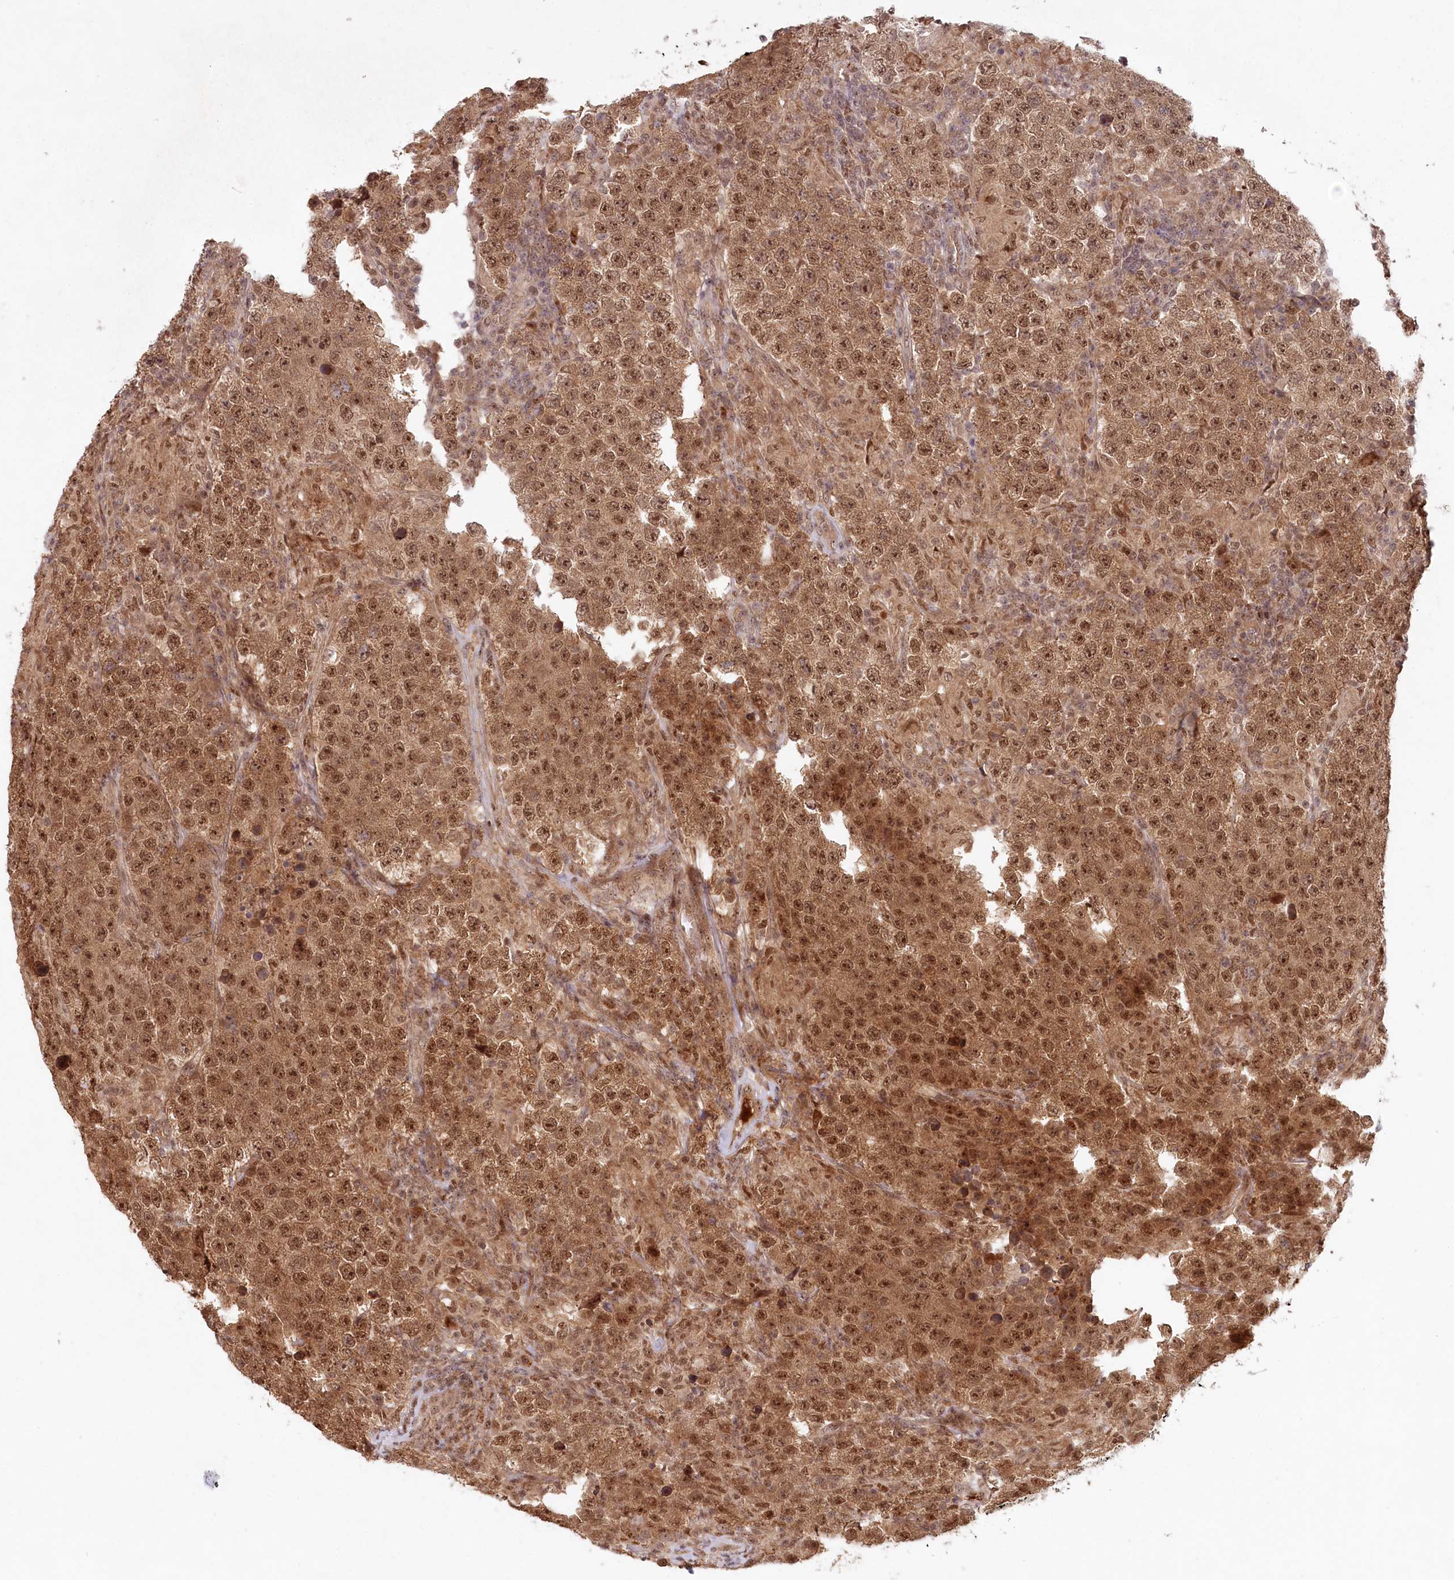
{"staining": {"intensity": "moderate", "quantity": ">75%", "location": "cytoplasmic/membranous,nuclear"}, "tissue": "testis cancer", "cell_type": "Tumor cells", "image_type": "cancer", "snomed": [{"axis": "morphology", "description": "Normal tissue, NOS"}, {"axis": "morphology", "description": "Urothelial carcinoma, High grade"}, {"axis": "morphology", "description": "Seminoma, NOS"}, {"axis": "morphology", "description": "Carcinoma, Embryonal, NOS"}, {"axis": "topography", "description": "Urinary bladder"}, {"axis": "topography", "description": "Testis"}], "caption": "A histopathology image showing moderate cytoplasmic/membranous and nuclear expression in approximately >75% of tumor cells in testis cancer (embryonal carcinoma), as visualized by brown immunohistochemical staining.", "gene": "WAPL", "patient": {"sex": "male", "age": 41}}